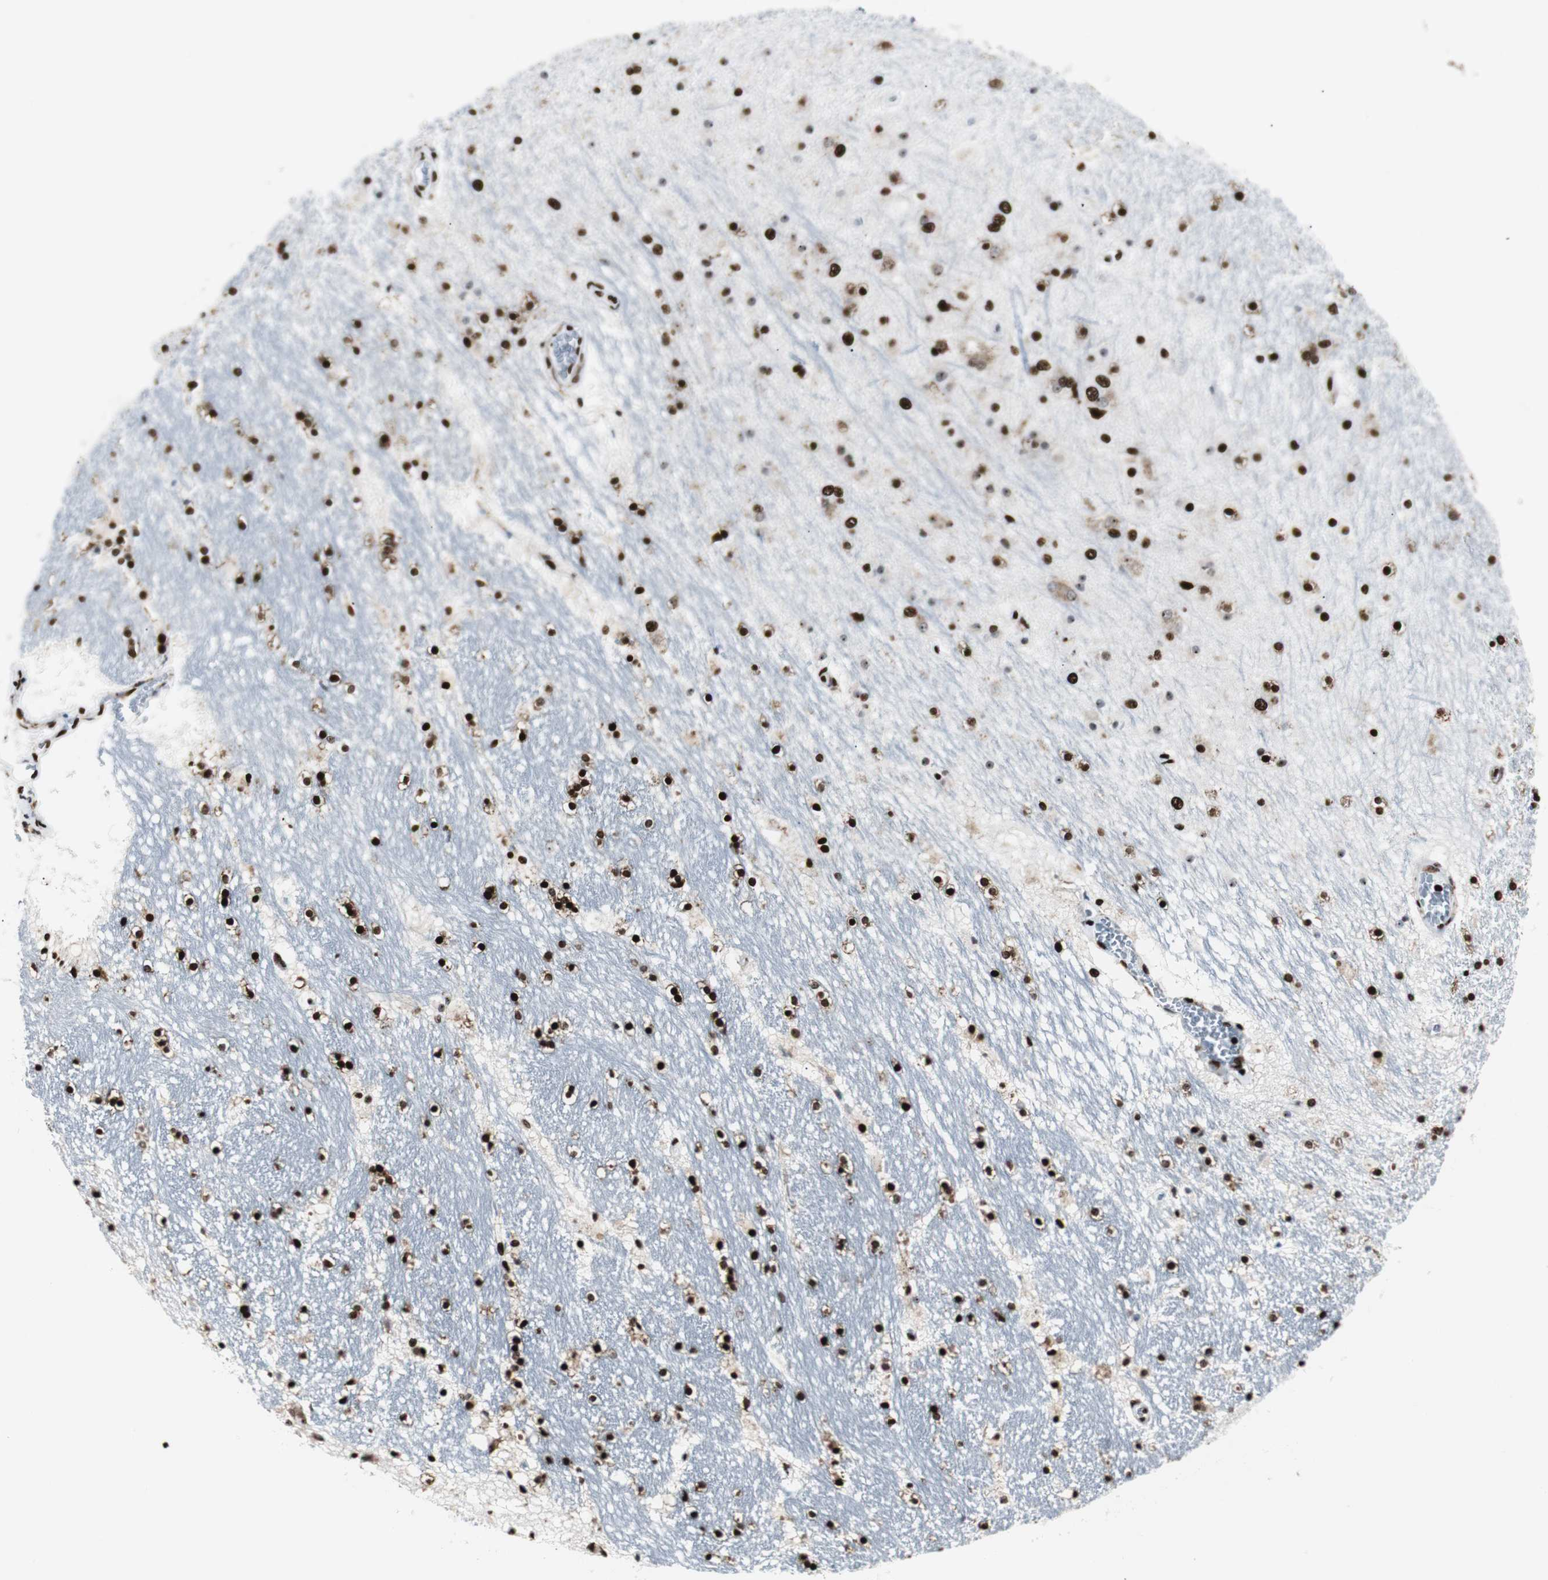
{"staining": {"intensity": "strong", "quantity": ">75%", "location": "cytoplasmic/membranous,nuclear"}, "tissue": "hippocampus", "cell_type": "Glial cells", "image_type": "normal", "snomed": [{"axis": "morphology", "description": "Normal tissue, NOS"}, {"axis": "topography", "description": "Hippocampus"}], "caption": "Immunohistochemistry (DAB (3,3'-diaminobenzidine)) staining of normal human hippocampus shows strong cytoplasmic/membranous,nuclear protein expression in approximately >75% of glial cells.", "gene": "NCL", "patient": {"sex": "male", "age": 45}}